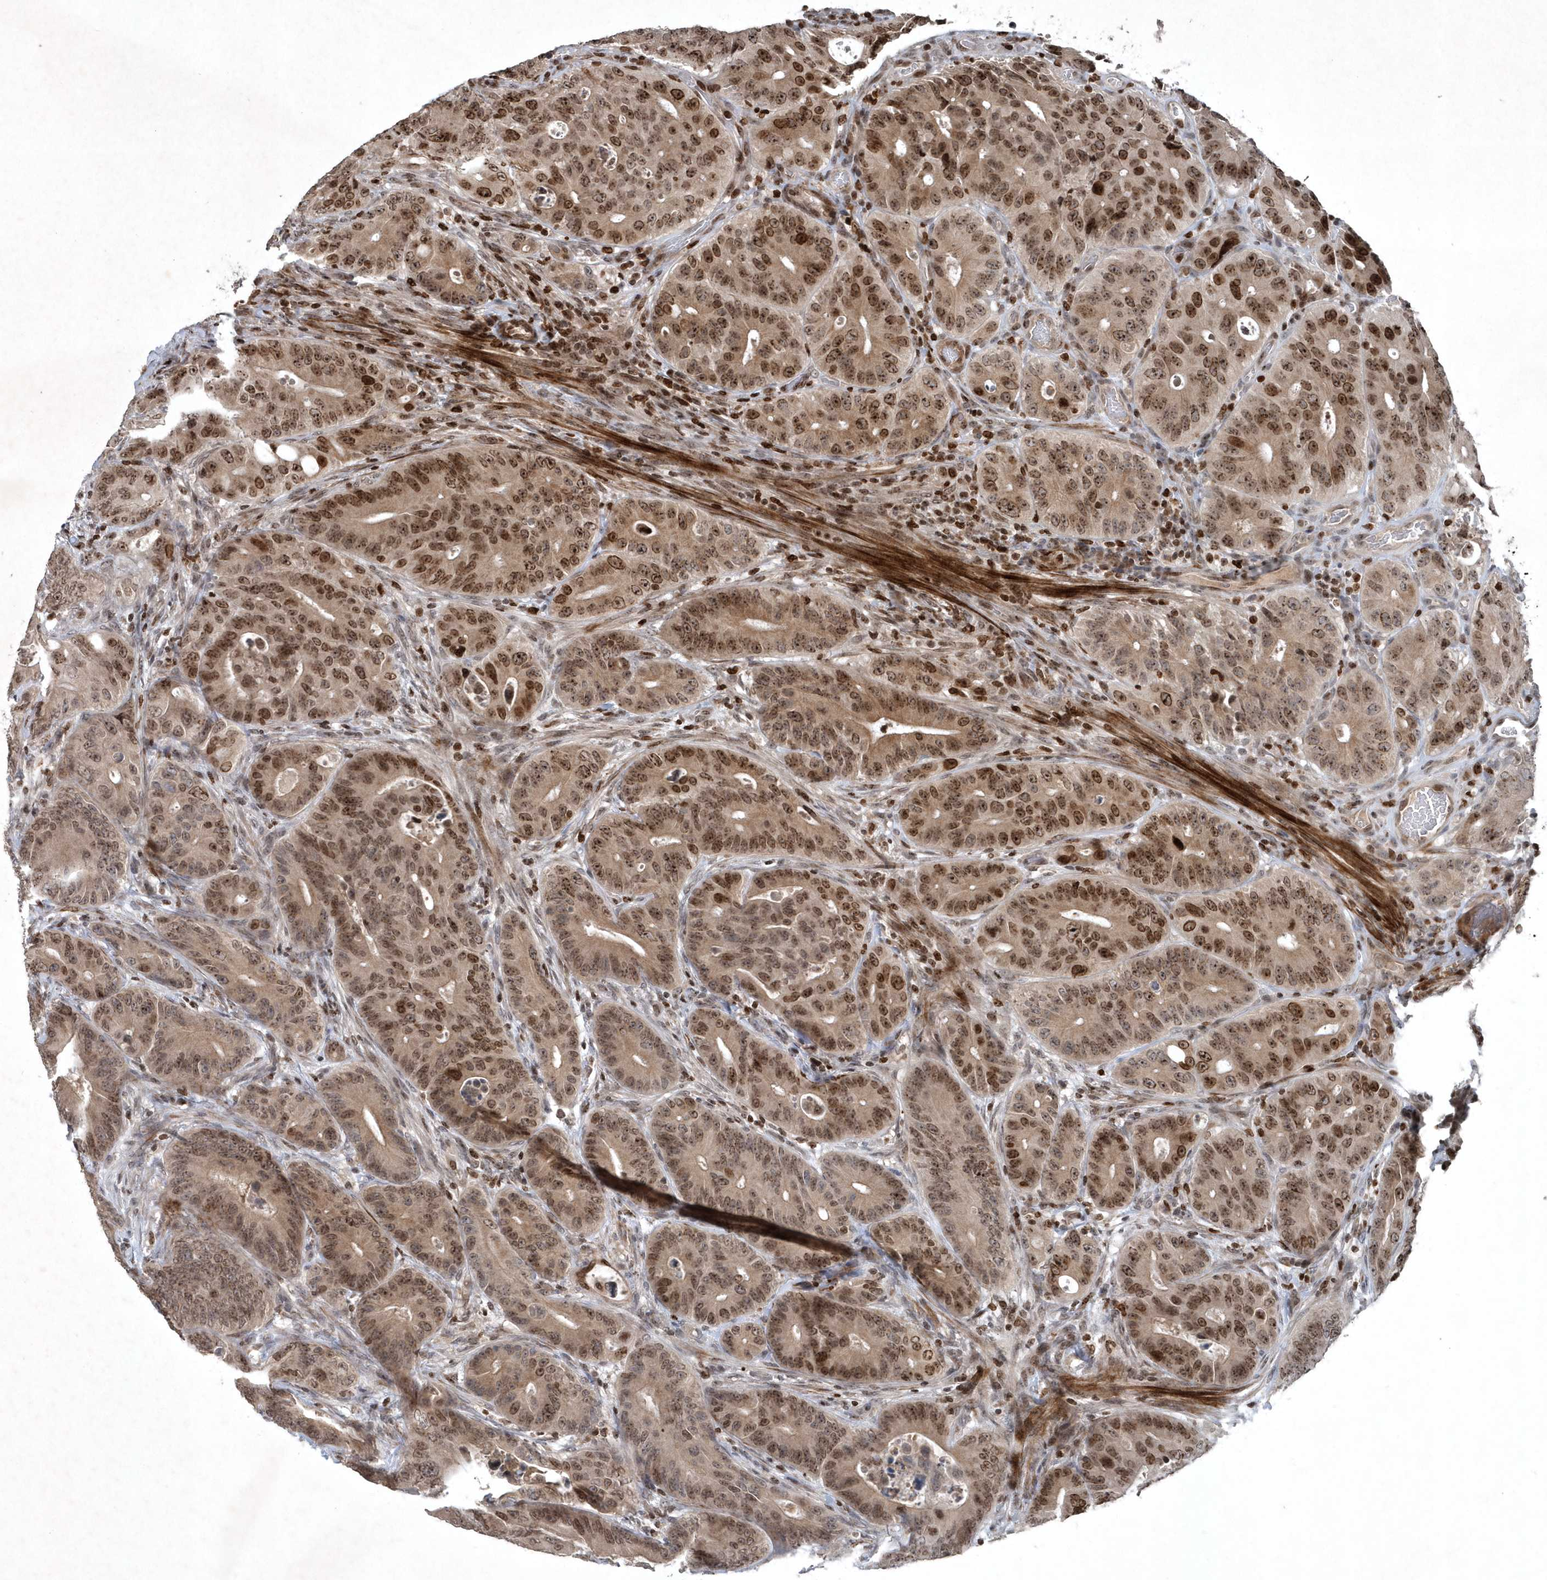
{"staining": {"intensity": "moderate", "quantity": ">75%", "location": "nuclear"}, "tissue": "colorectal cancer", "cell_type": "Tumor cells", "image_type": "cancer", "snomed": [{"axis": "morphology", "description": "Adenocarcinoma, NOS"}, {"axis": "topography", "description": "Colon"}], "caption": "Colorectal cancer stained with a protein marker demonstrates moderate staining in tumor cells.", "gene": "QTRT2", "patient": {"sex": "male", "age": 83}}